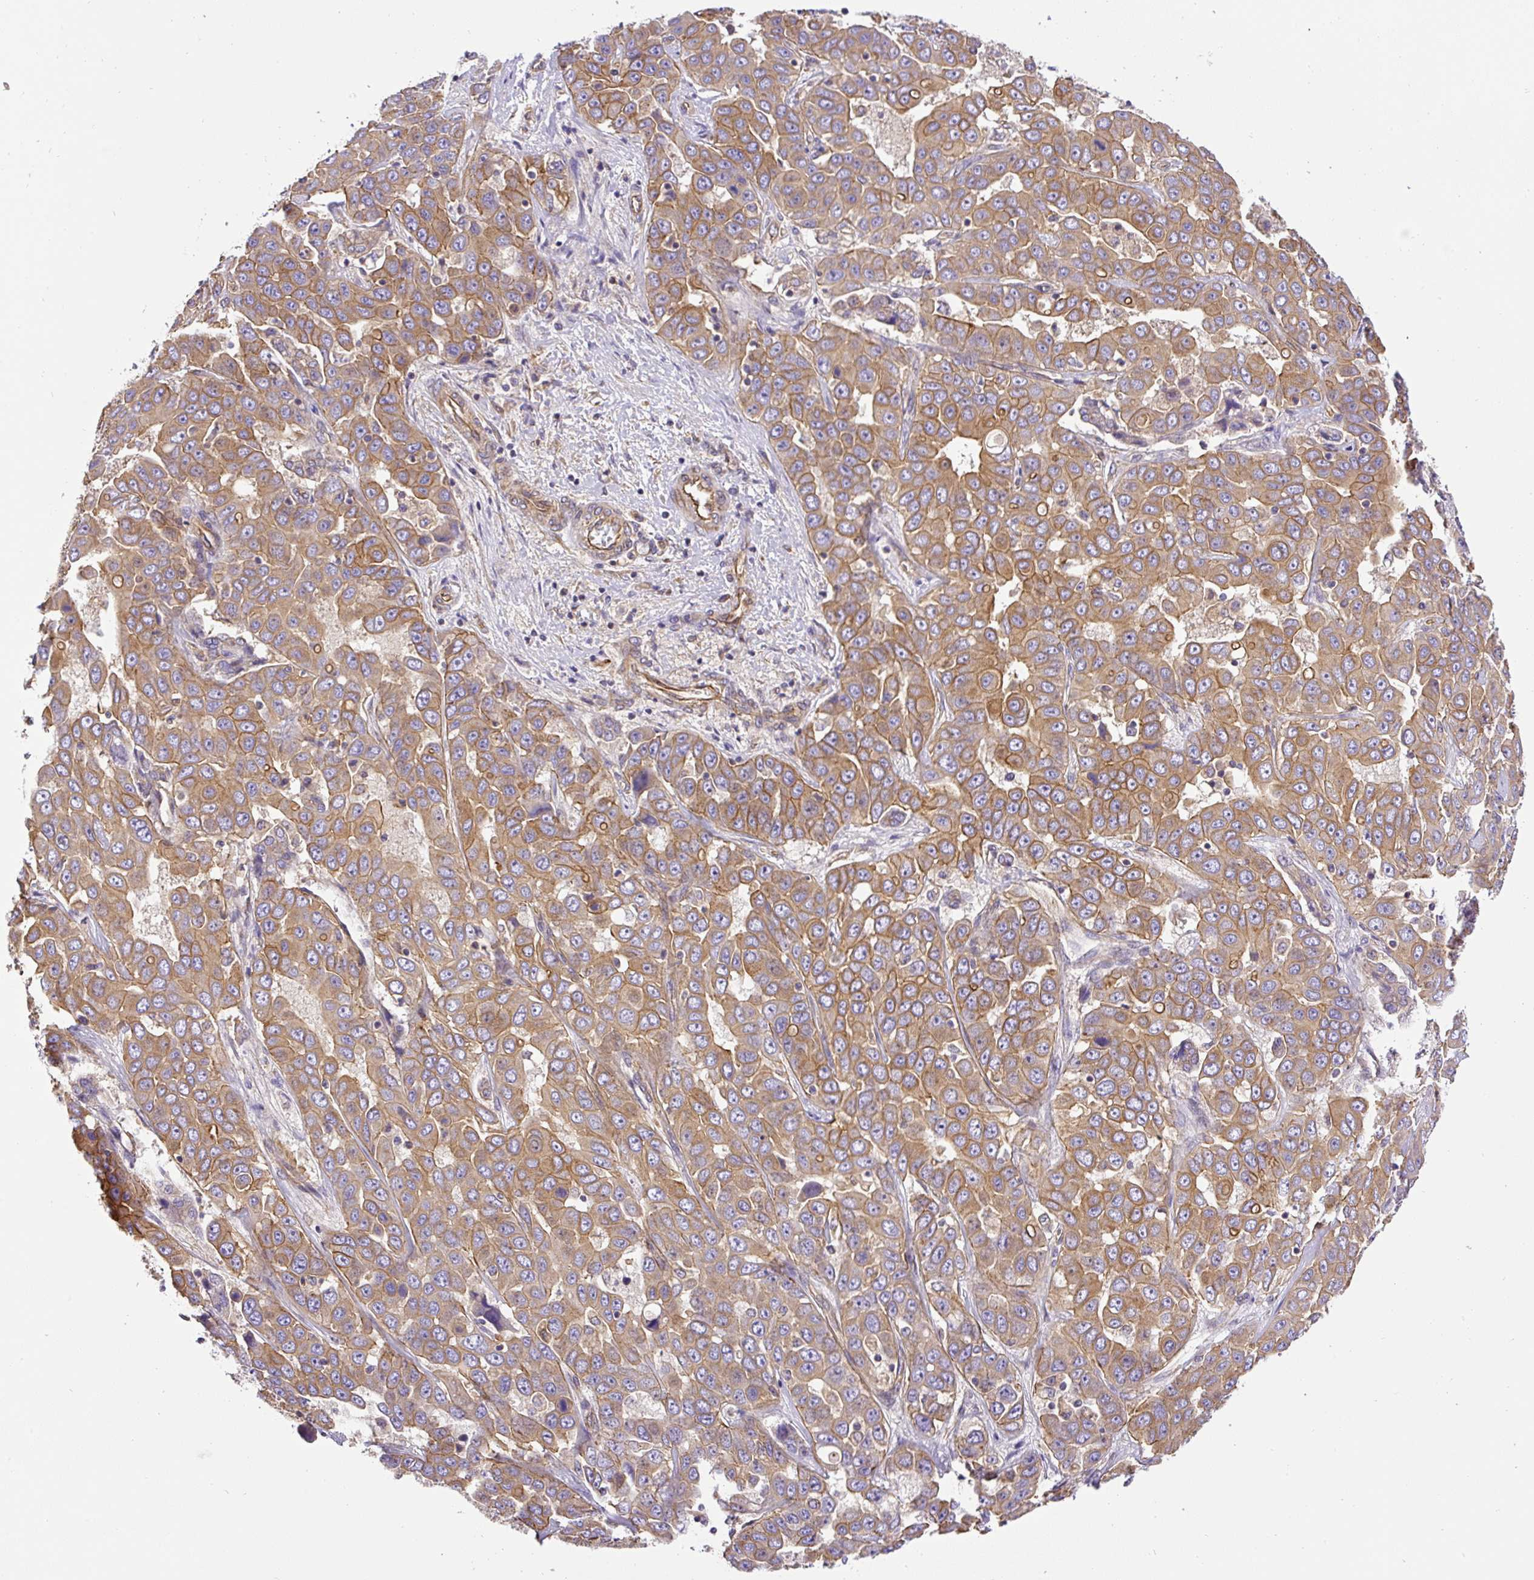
{"staining": {"intensity": "moderate", "quantity": ">75%", "location": "cytoplasmic/membranous"}, "tissue": "liver cancer", "cell_type": "Tumor cells", "image_type": "cancer", "snomed": [{"axis": "morphology", "description": "Cholangiocarcinoma"}, {"axis": "topography", "description": "Liver"}], "caption": "DAB (3,3'-diaminobenzidine) immunohistochemical staining of human liver cholangiocarcinoma demonstrates moderate cytoplasmic/membranous protein positivity in approximately >75% of tumor cells. (Brightfield microscopy of DAB IHC at high magnification).", "gene": "DCTN1", "patient": {"sex": "female", "age": 52}}